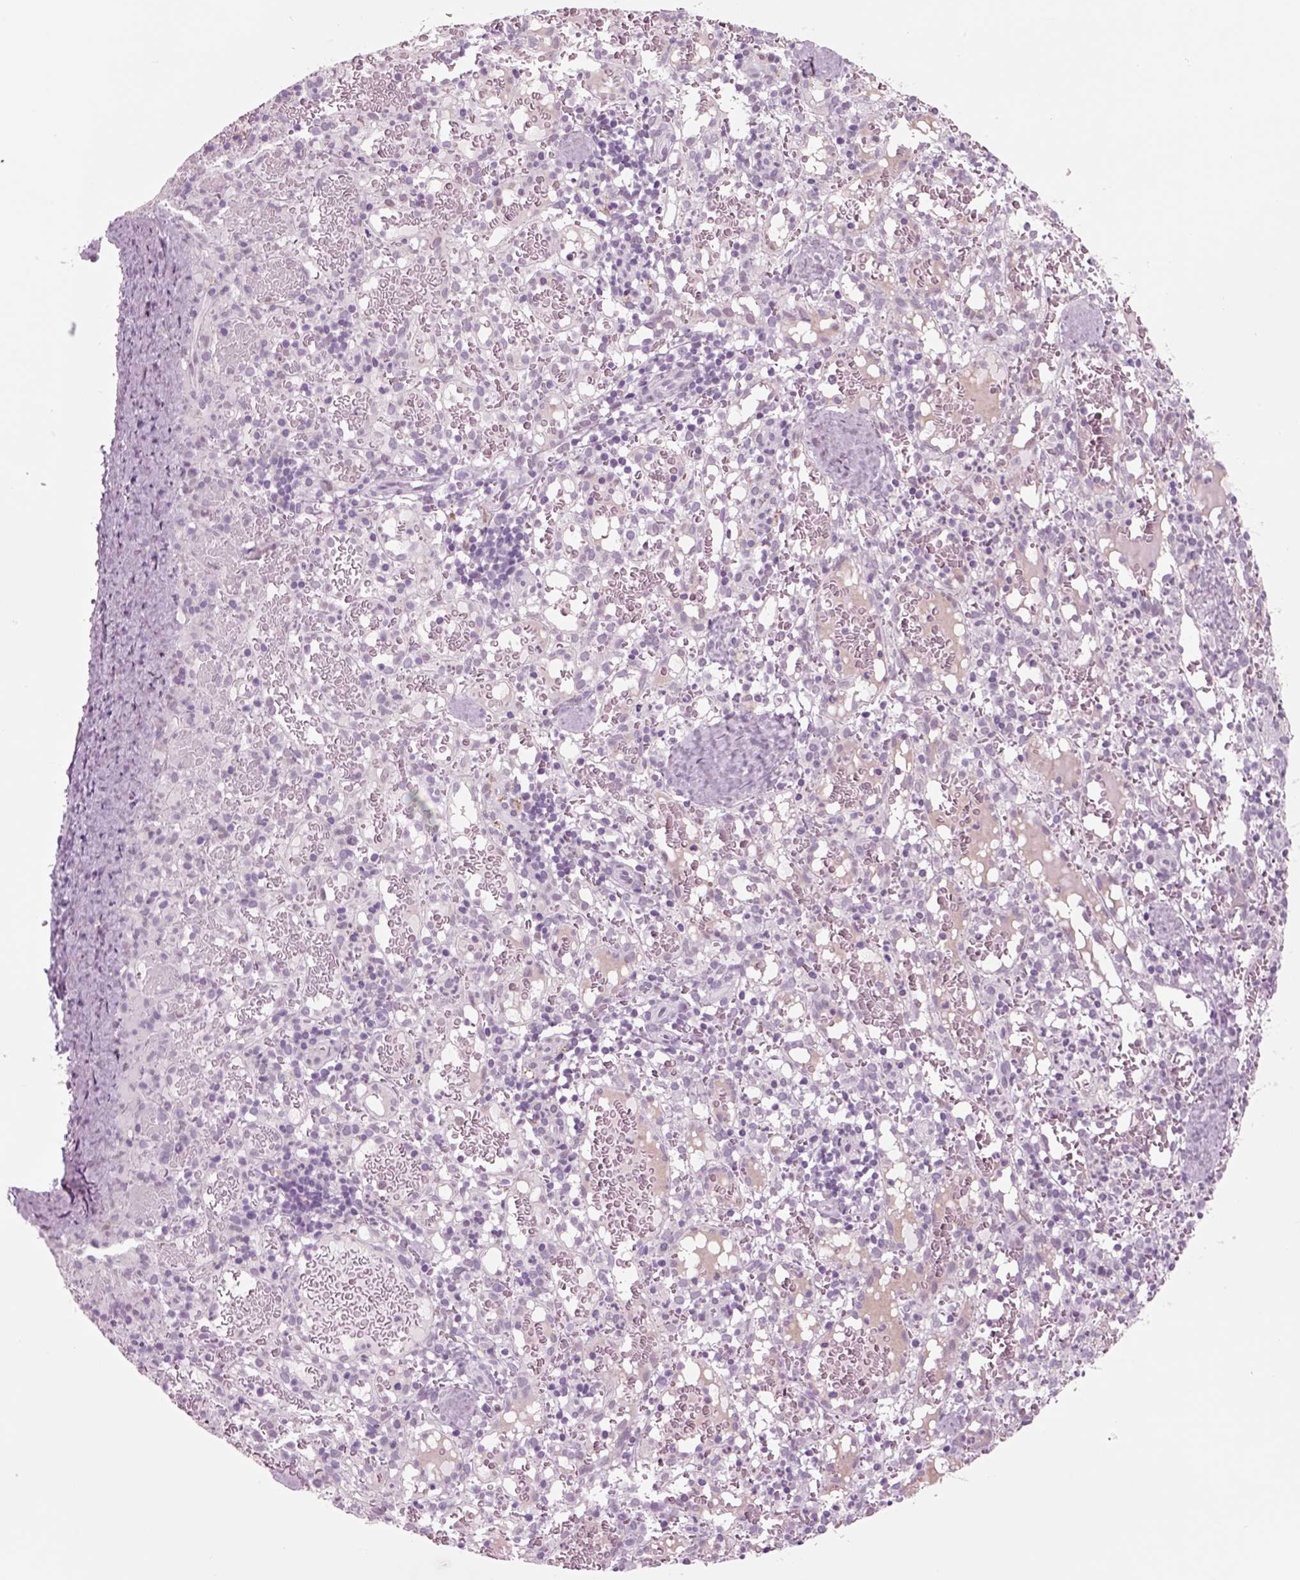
{"staining": {"intensity": "negative", "quantity": "none", "location": "none"}, "tissue": "spleen", "cell_type": "Cells in red pulp", "image_type": "normal", "snomed": [{"axis": "morphology", "description": "Normal tissue, NOS"}, {"axis": "topography", "description": "Spleen"}], "caption": "Immunohistochemistry (IHC) histopathology image of normal spleen: human spleen stained with DAB reveals no significant protein staining in cells in red pulp.", "gene": "CHGB", "patient": {"sex": "male", "age": 11}}